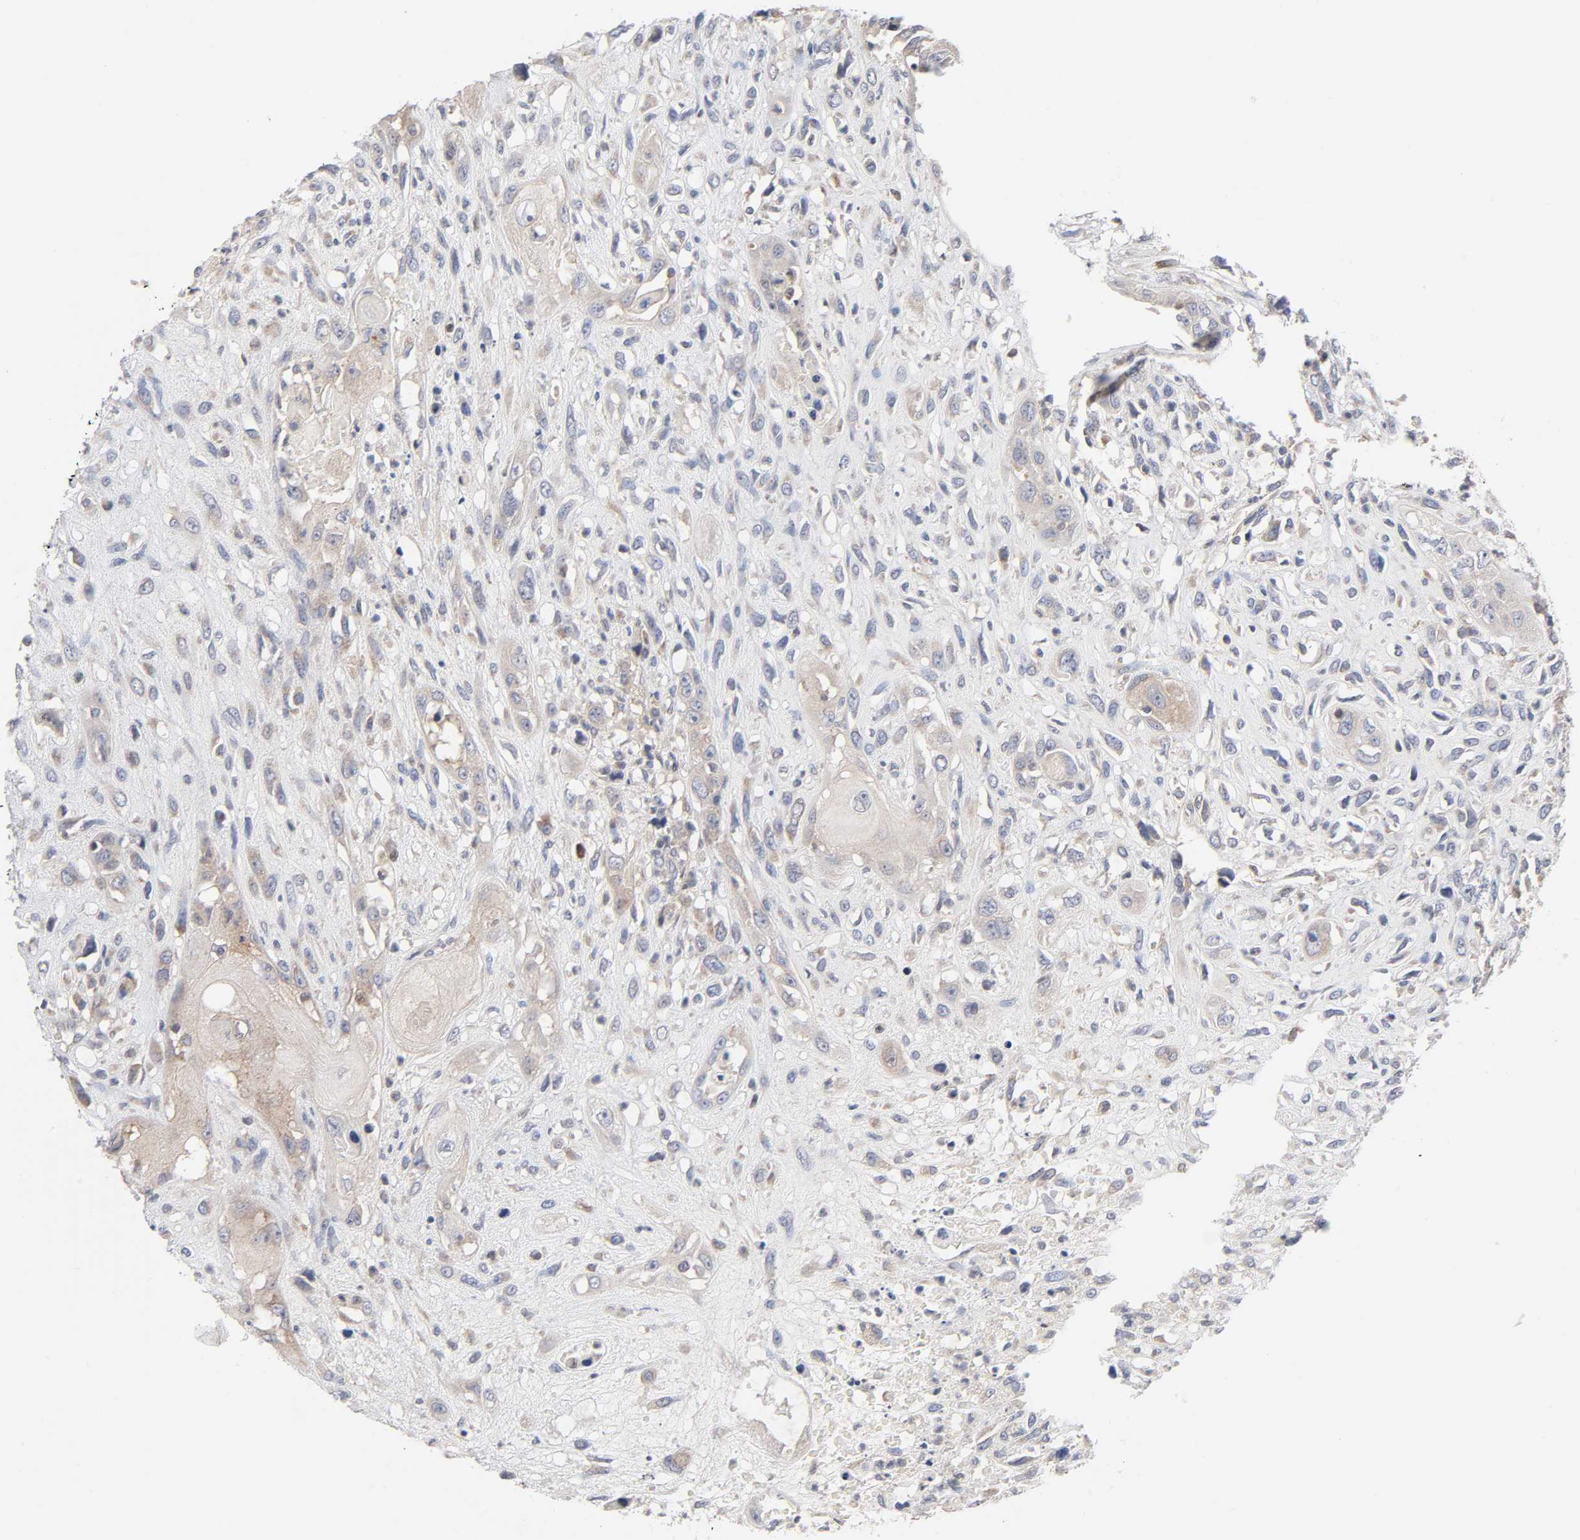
{"staining": {"intensity": "weak", "quantity": "25%-75%", "location": "cytoplasmic/membranous"}, "tissue": "head and neck cancer", "cell_type": "Tumor cells", "image_type": "cancer", "snomed": [{"axis": "morphology", "description": "Necrosis, NOS"}, {"axis": "morphology", "description": "Neoplasm, malignant, NOS"}, {"axis": "topography", "description": "Salivary gland"}, {"axis": "topography", "description": "Head-Neck"}], "caption": "Tumor cells display low levels of weak cytoplasmic/membranous staining in approximately 25%-75% of cells in human head and neck cancer (neoplasm (malignant)).", "gene": "IL4R", "patient": {"sex": "male", "age": 43}}